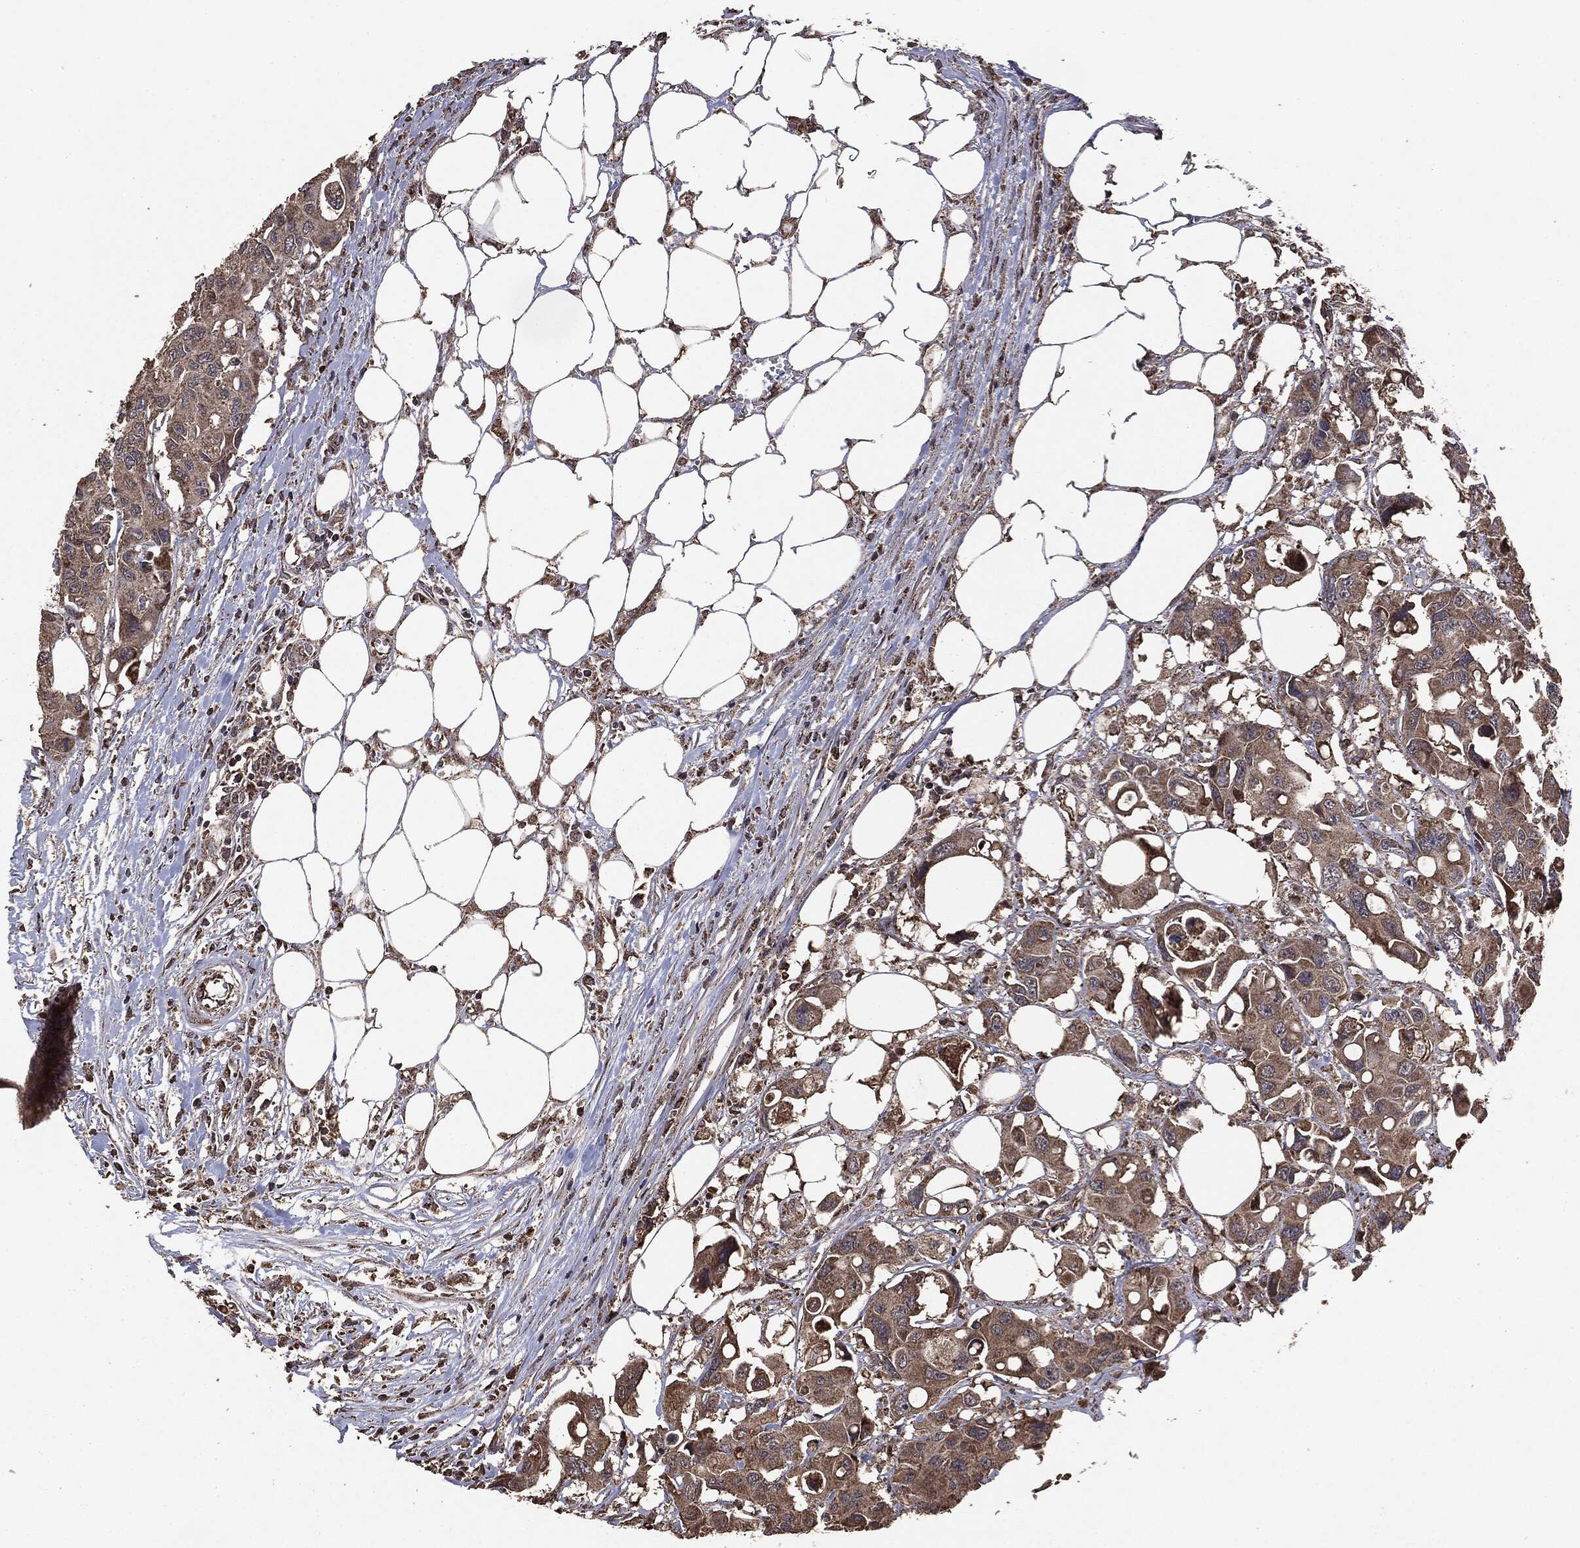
{"staining": {"intensity": "moderate", "quantity": ">75%", "location": "cytoplasmic/membranous"}, "tissue": "colorectal cancer", "cell_type": "Tumor cells", "image_type": "cancer", "snomed": [{"axis": "morphology", "description": "Adenocarcinoma, NOS"}, {"axis": "topography", "description": "Colon"}], "caption": "This is a histology image of immunohistochemistry staining of colorectal cancer (adenocarcinoma), which shows moderate expression in the cytoplasmic/membranous of tumor cells.", "gene": "MTOR", "patient": {"sex": "male", "age": 77}}